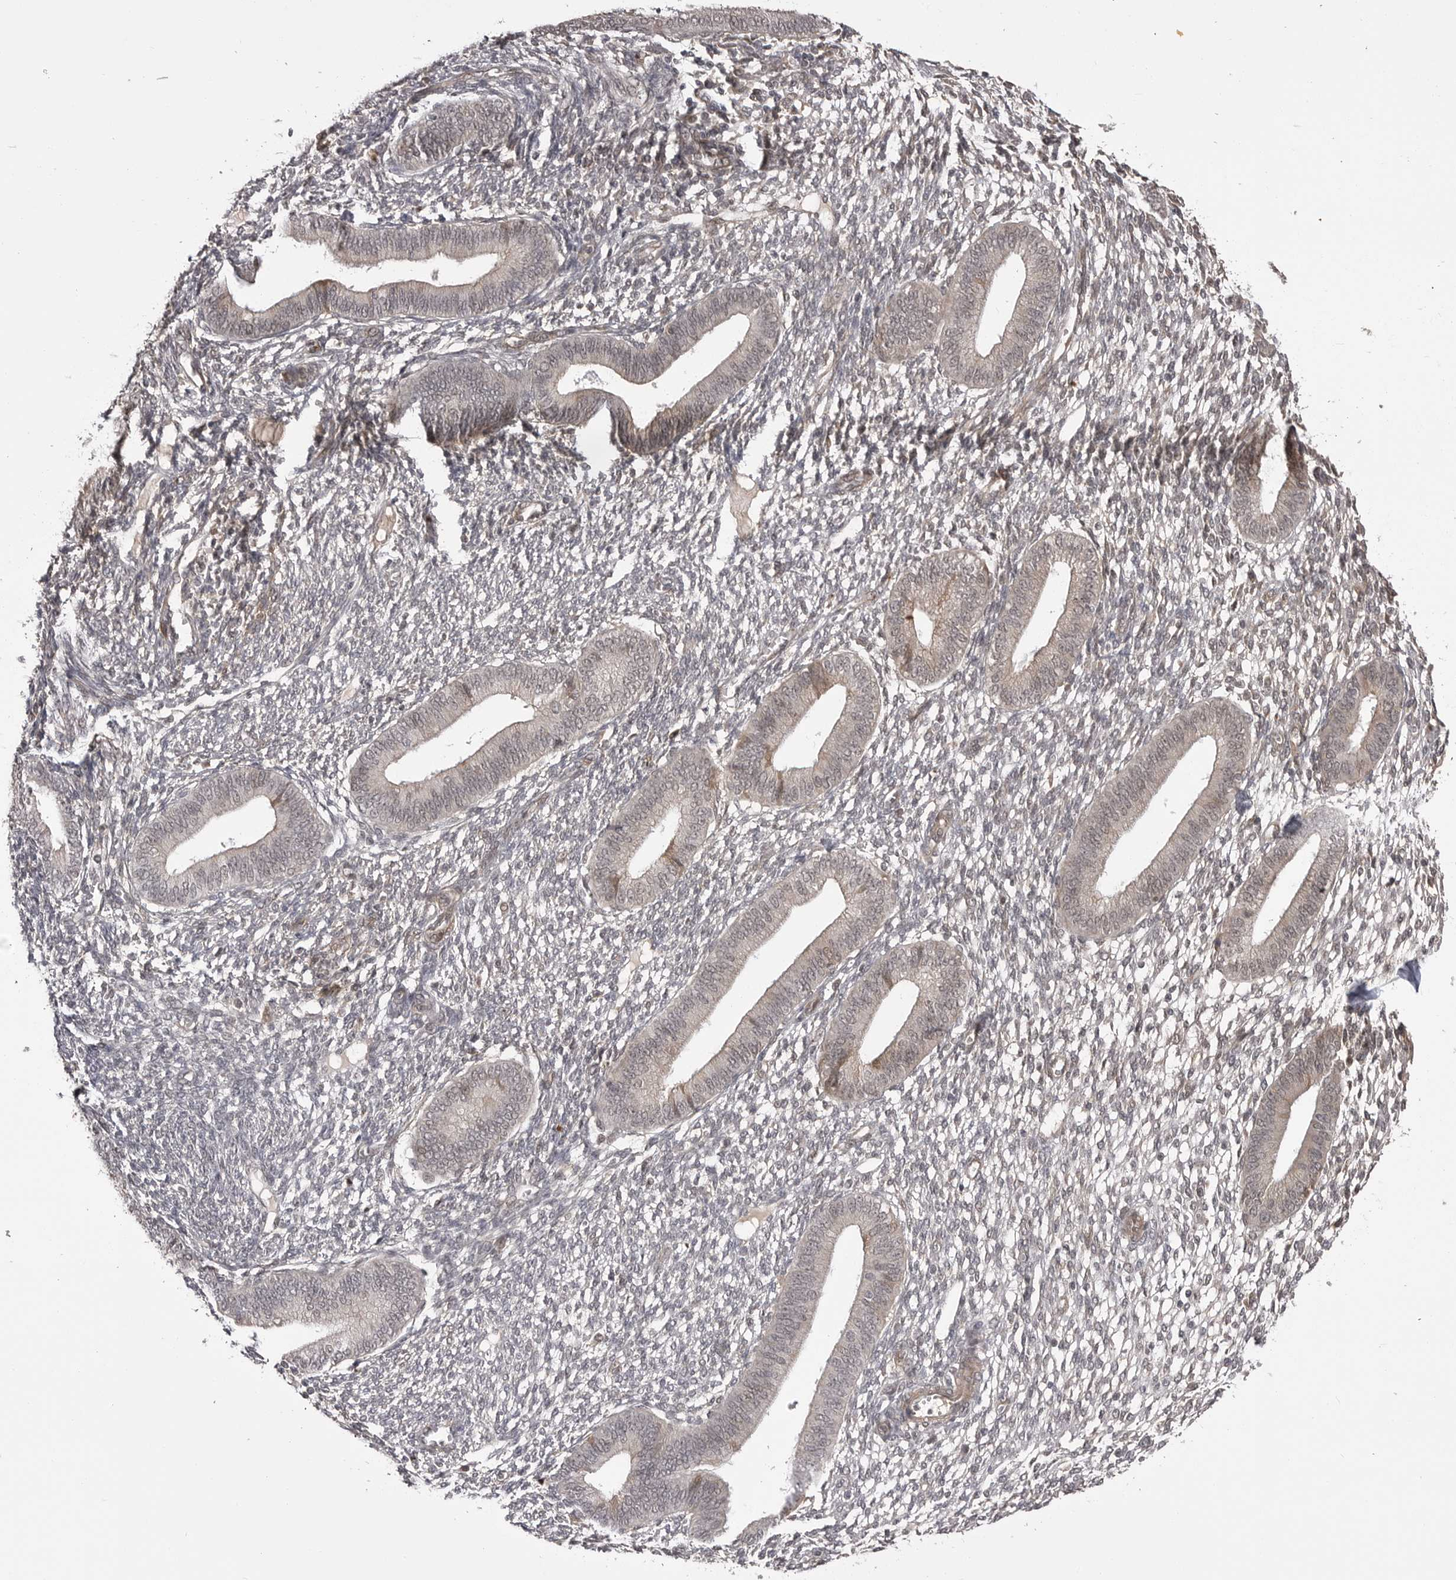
{"staining": {"intensity": "negative", "quantity": "none", "location": "none"}, "tissue": "endometrium", "cell_type": "Cells in endometrial stroma", "image_type": "normal", "snomed": [{"axis": "morphology", "description": "Normal tissue, NOS"}, {"axis": "topography", "description": "Endometrium"}], "caption": "Immunohistochemistry (IHC) image of benign endometrium stained for a protein (brown), which demonstrates no expression in cells in endometrial stroma. (Stains: DAB (3,3'-diaminobenzidine) immunohistochemistry with hematoxylin counter stain, Microscopy: brightfield microscopy at high magnification).", "gene": "SORBS1", "patient": {"sex": "female", "age": 46}}